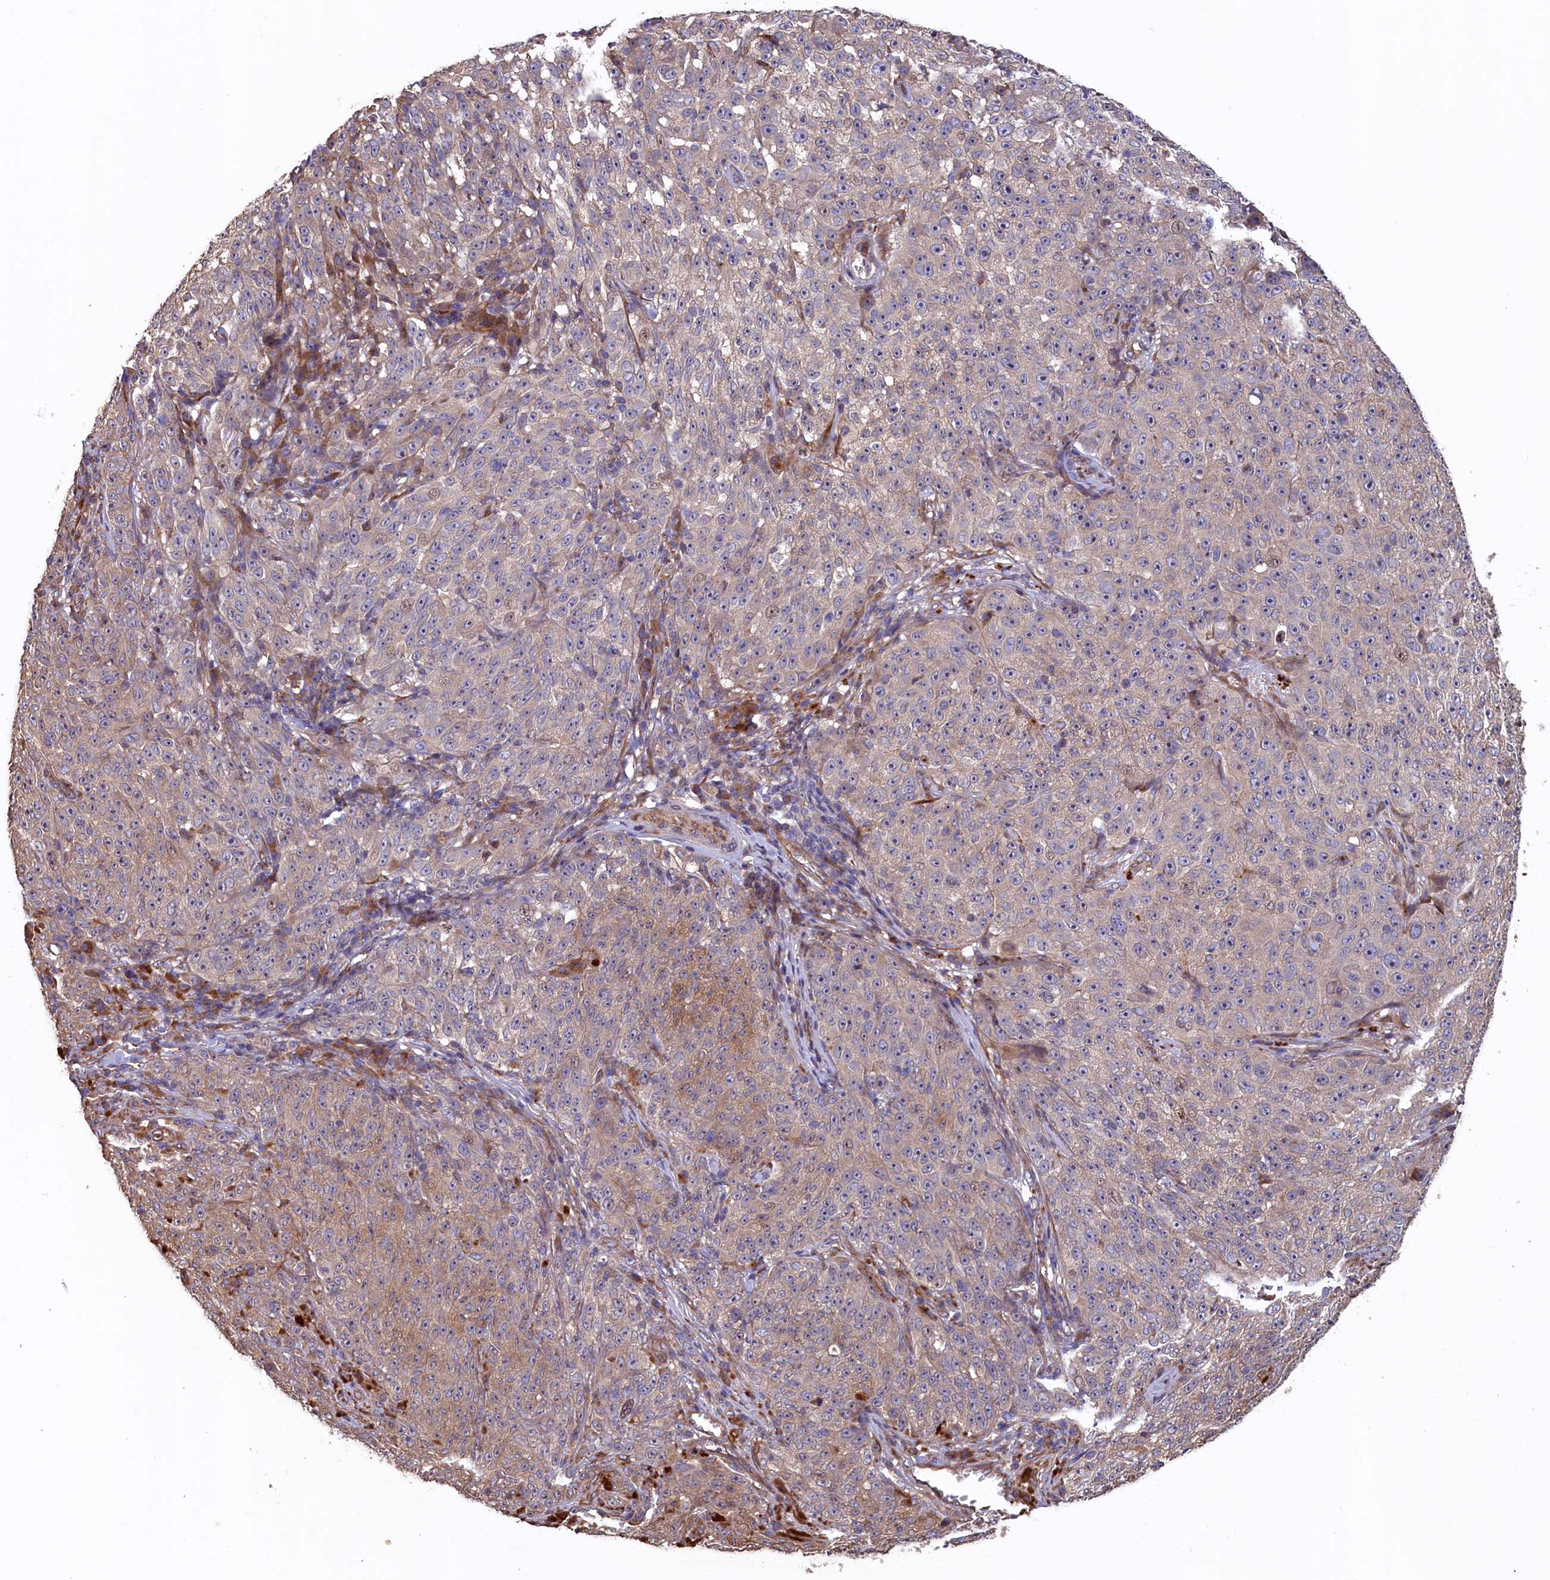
{"staining": {"intensity": "weak", "quantity": "<25%", "location": "cytoplasmic/membranous"}, "tissue": "melanoma", "cell_type": "Tumor cells", "image_type": "cancer", "snomed": [{"axis": "morphology", "description": "Malignant melanoma, NOS"}, {"axis": "topography", "description": "Skin"}], "caption": "This micrograph is of melanoma stained with immunohistochemistry (IHC) to label a protein in brown with the nuclei are counter-stained blue. There is no positivity in tumor cells.", "gene": "GREB1L", "patient": {"sex": "female", "age": 82}}